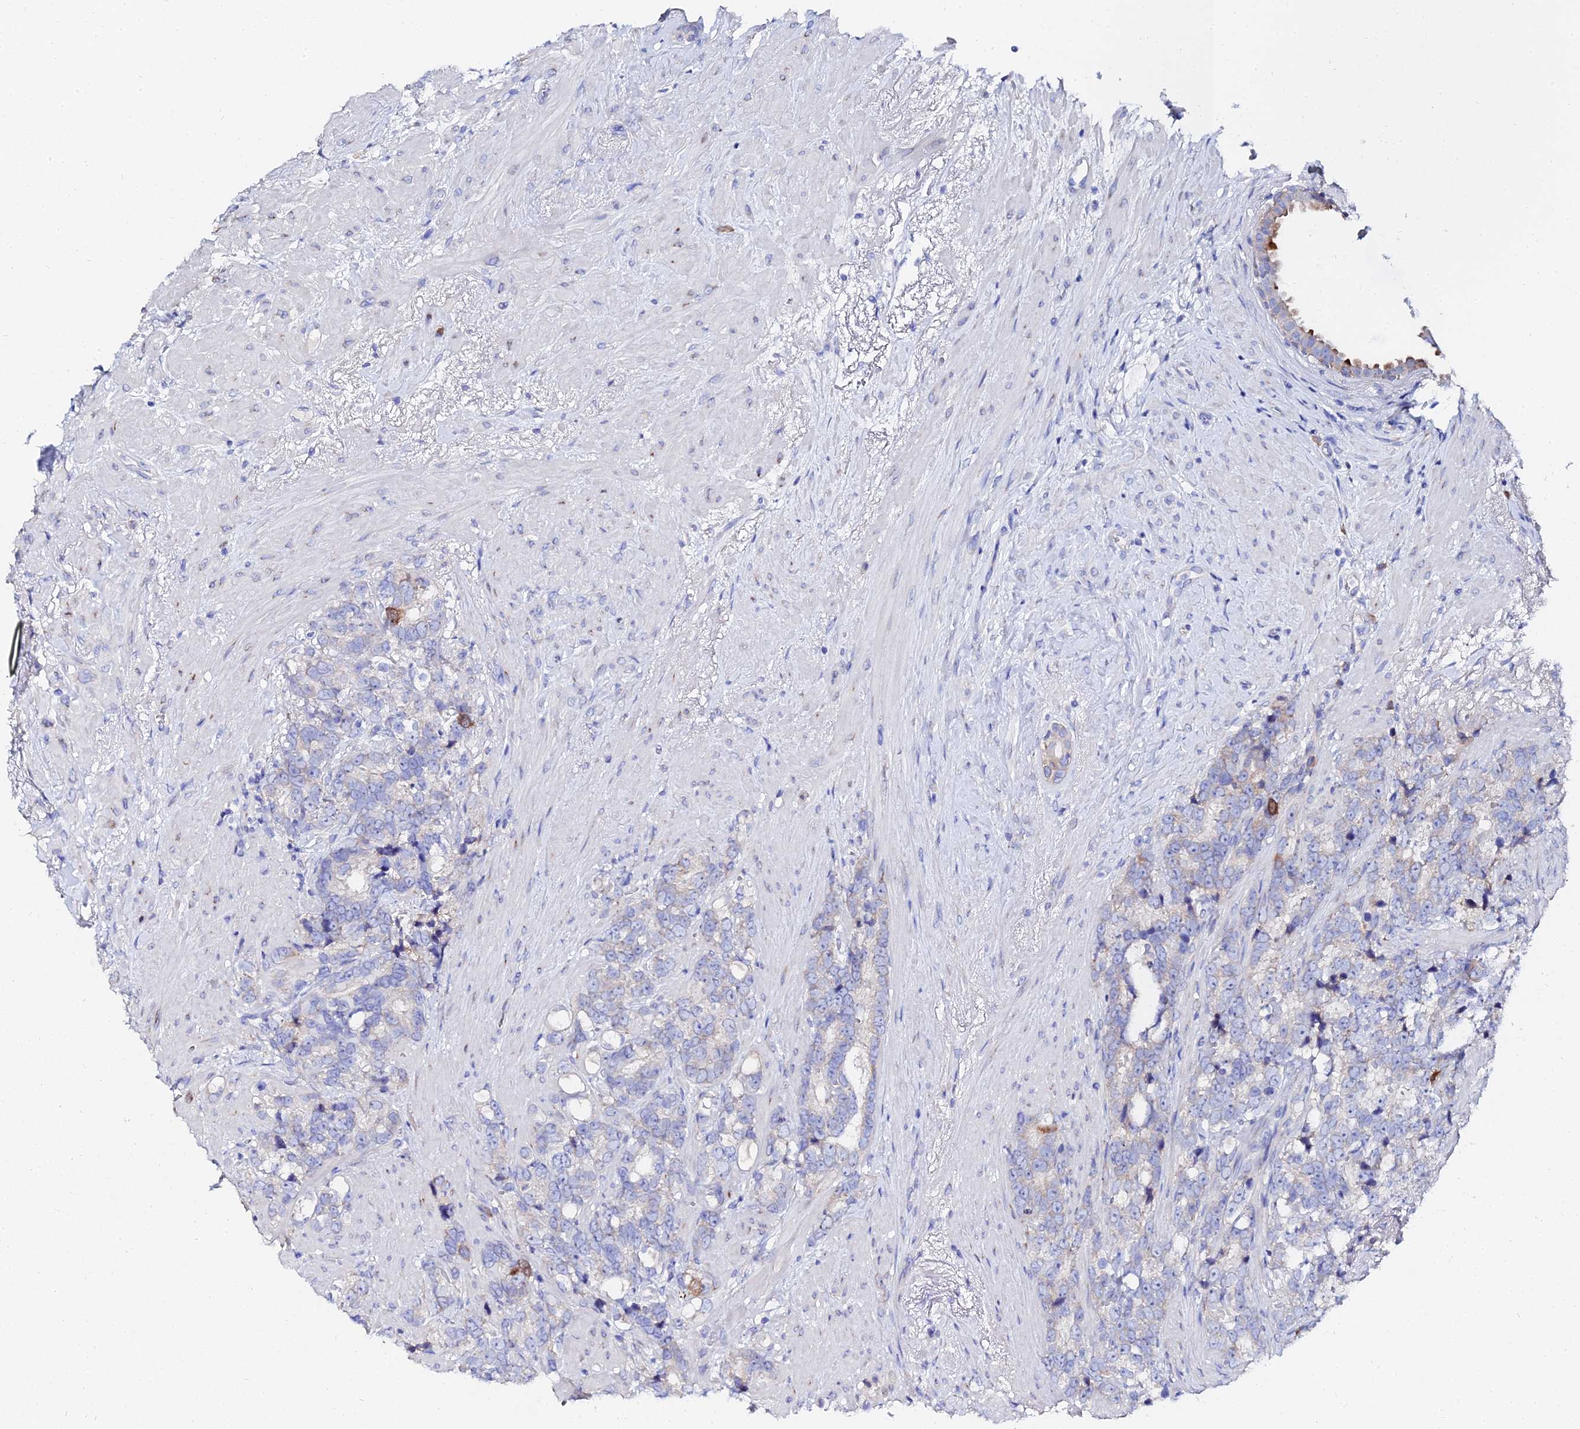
{"staining": {"intensity": "weak", "quantity": "<25%", "location": "cytoplasmic/membranous"}, "tissue": "prostate cancer", "cell_type": "Tumor cells", "image_type": "cancer", "snomed": [{"axis": "morphology", "description": "Adenocarcinoma, High grade"}, {"axis": "topography", "description": "Prostate"}], "caption": "Immunohistochemistry image of prostate adenocarcinoma (high-grade) stained for a protein (brown), which exhibits no positivity in tumor cells.", "gene": "PTTG1", "patient": {"sex": "male", "age": 74}}